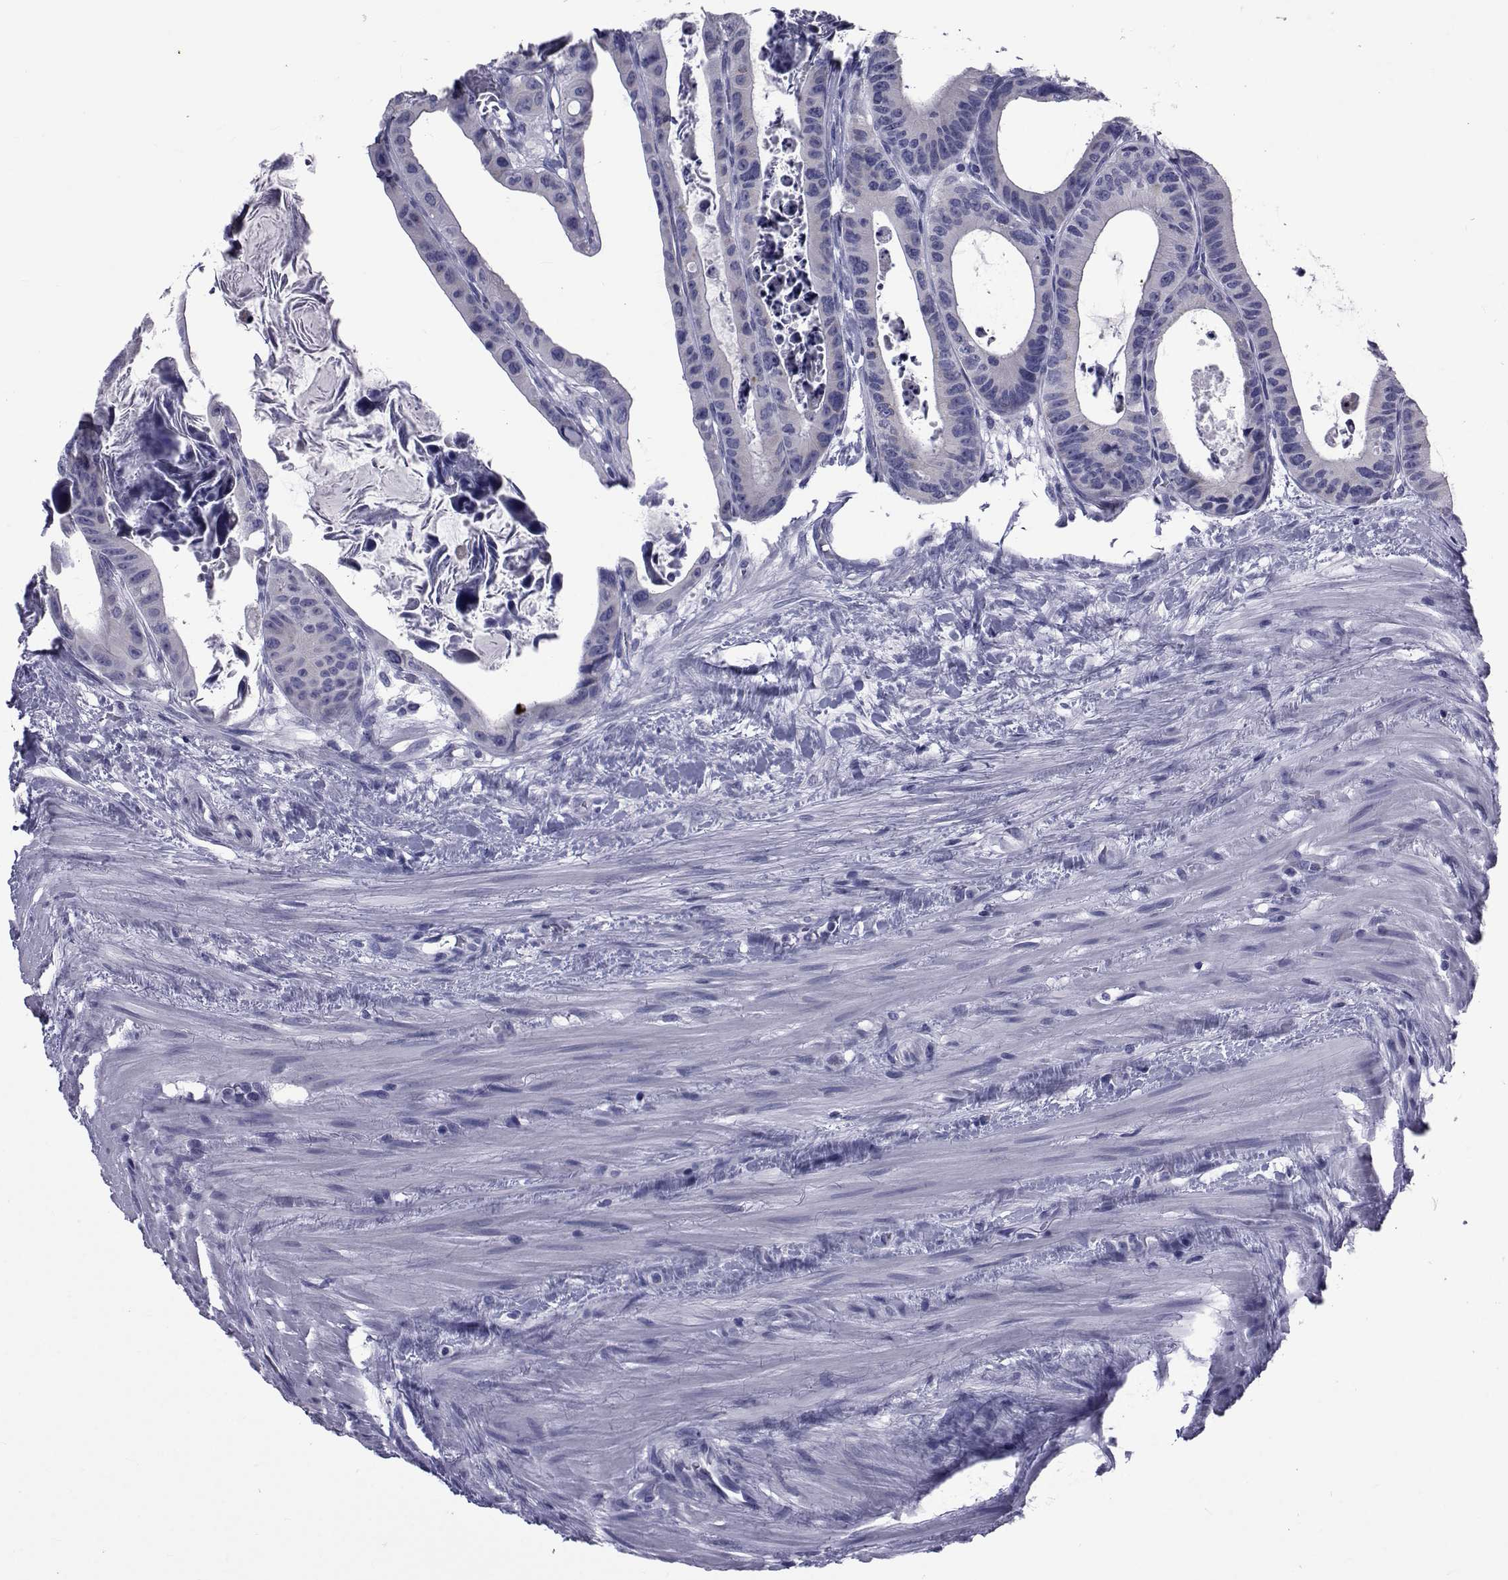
{"staining": {"intensity": "negative", "quantity": "none", "location": "none"}, "tissue": "colorectal cancer", "cell_type": "Tumor cells", "image_type": "cancer", "snomed": [{"axis": "morphology", "description": "Adenocarcinoma, NOS"}, {"axis": "topography", "description": "Rectum"}], "caption": "IHC of human colorectal cancer (adenocarcinoma) demonstrates no staining in tumor cells.", "gene": "GKAP1", "patient": {"sex": "male", "age": 64}}